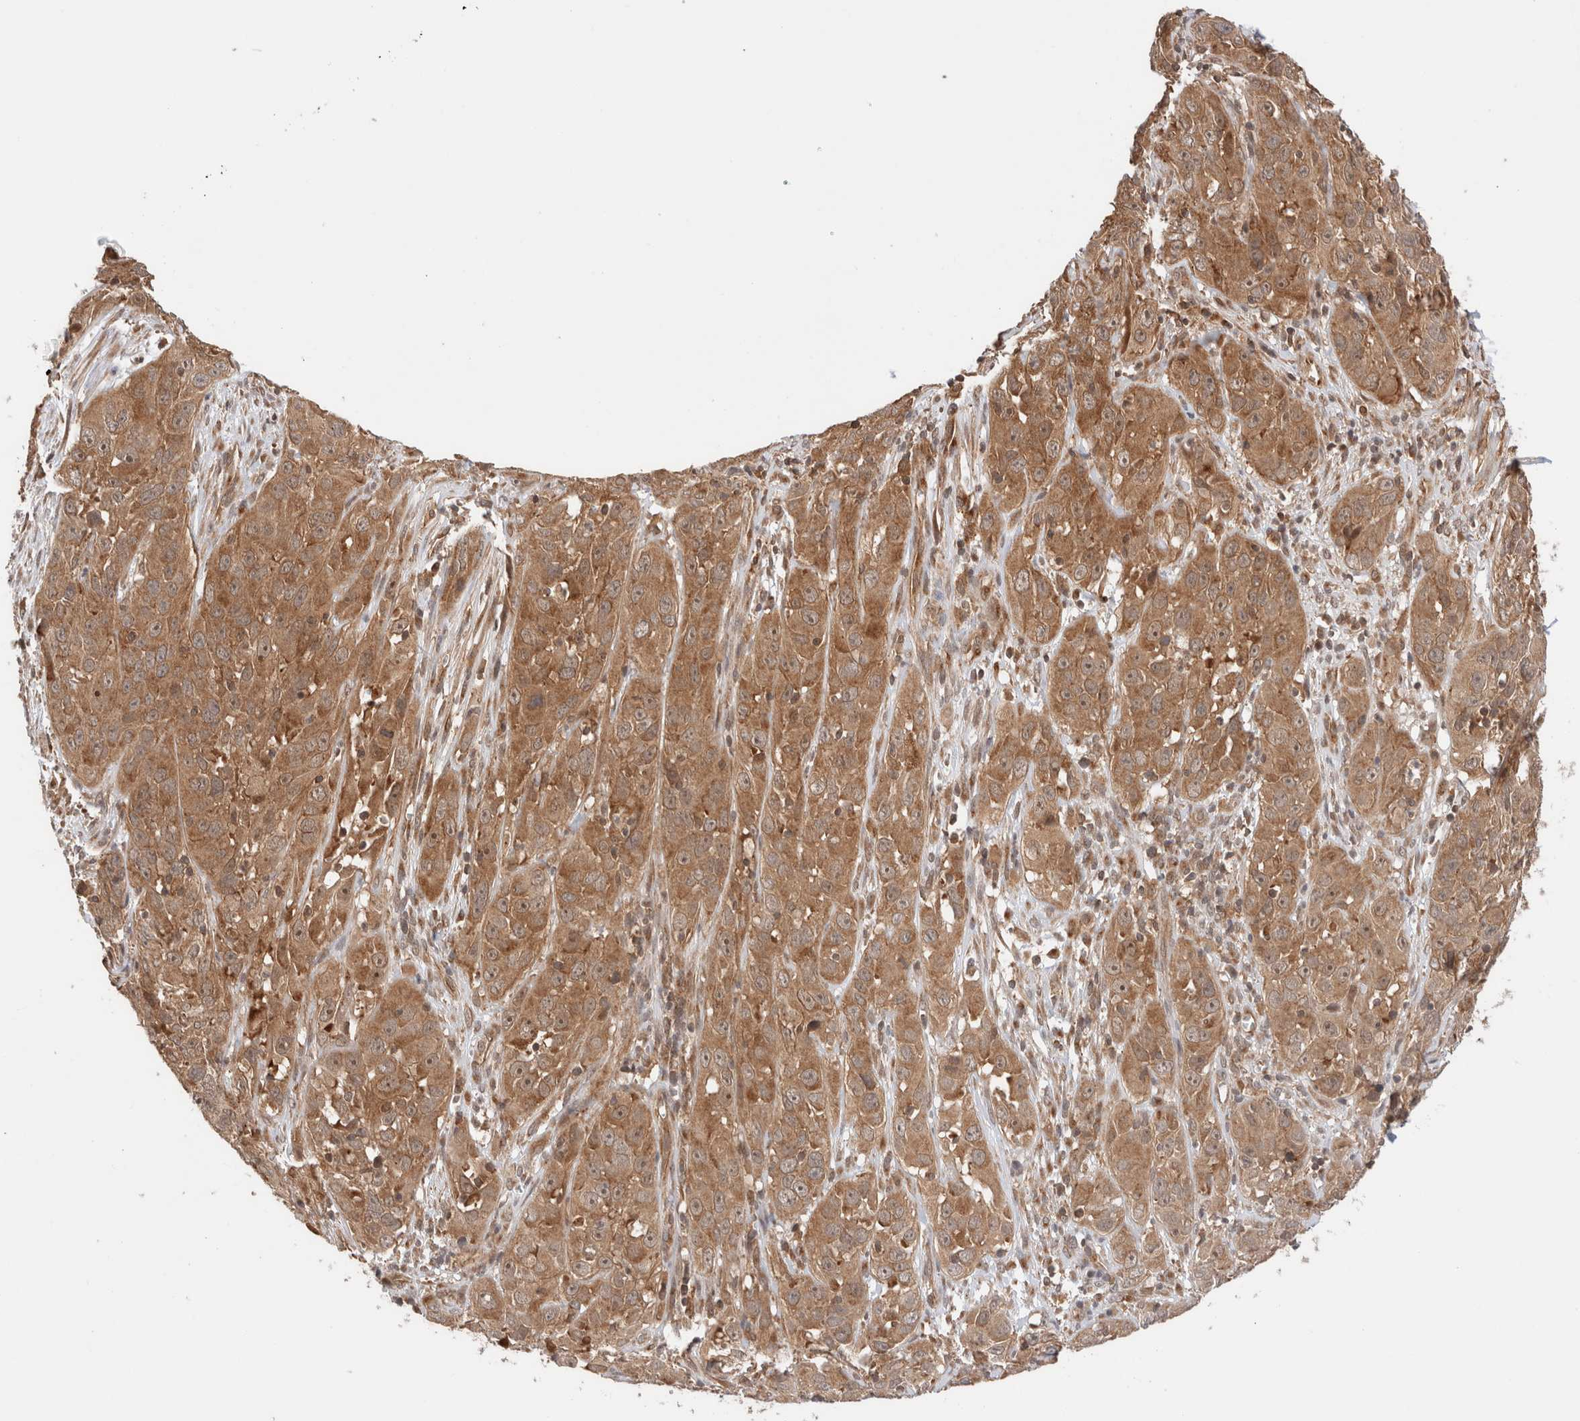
{"staining": {"intensity": "moderate", "quantity": ">75%", "location": "cytoplasmic/membranous,nuclear"}, "tissue": "cervical cancer", "cell_type": "Tumor cells", "image_type": "cancer", "snomed": [{"axis": "morphology", "description": "Squamous cell carcinoma, NOS"}, {"axis": "topography", "description": "Cervix"}], "caption": "Immunohistochemical staining of human cervical cancer demonstrates medium levels of moderate cytoplasmic/membranous and nuclear staining in approximately >75% of tumor cells. Using DAB (brown) and hematoxylin (blue) stains, captured at high magnification using brightfield microscopy.", "gene": "SIKE1", "patient": {"sex": "female", "age": 32}}